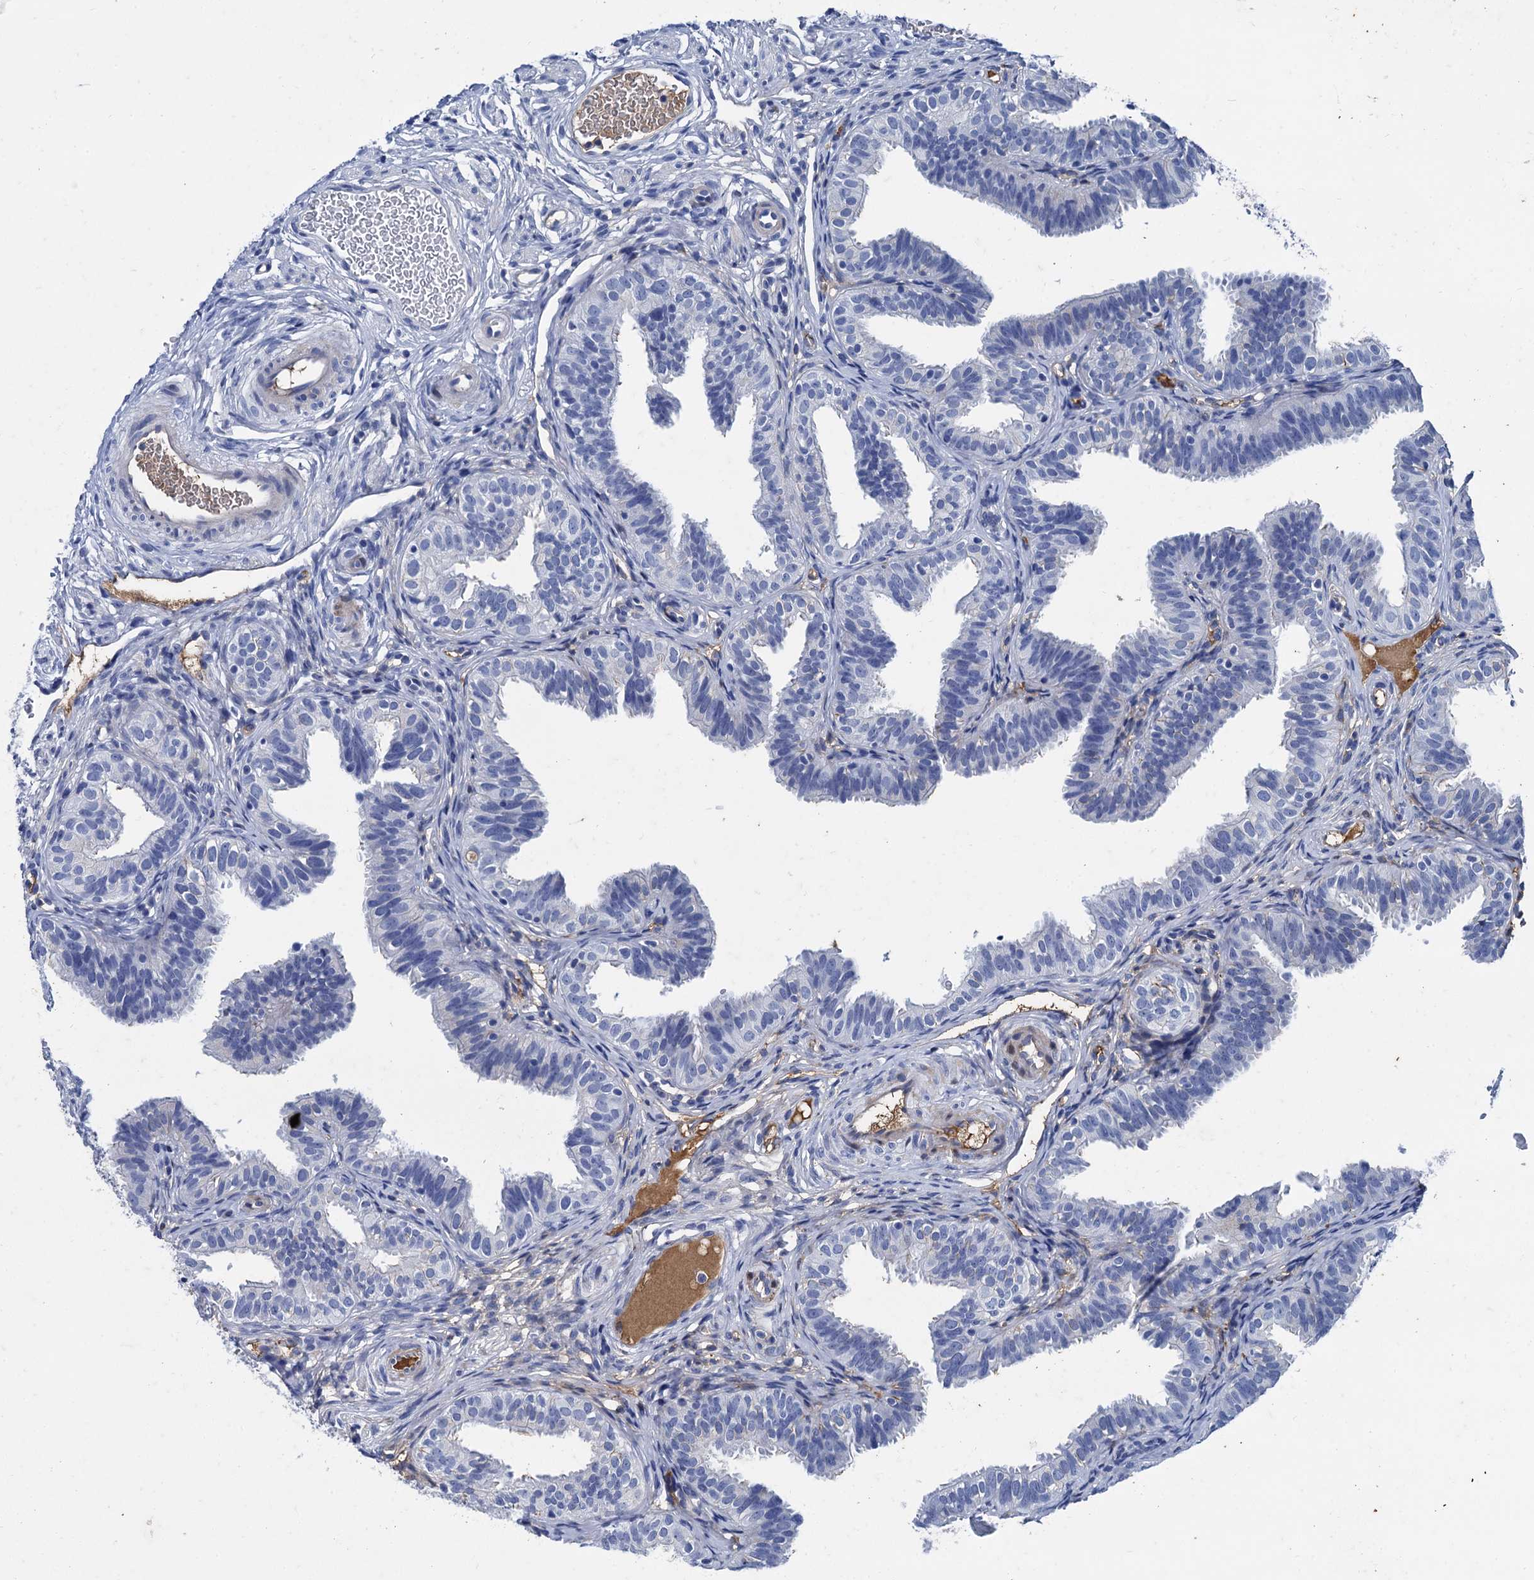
{"staining": {"intensity": "weak", "quantity": "<25%", "location": "cytoplasmic/membranous"}, "tissue": "fallopian tube", "cell_type": "Glandular cells", "image_type": "normal", "snomed": [{"axis": "morphology", "description": "Normal tissue, NOS"}, {"axis": "topography", "description": "Fallopian tube"}], "caption": "Glandular cells are negative for brown protein staining in normal fallopian tube. (IHC, brightfield microscopy, high magnification).", "gene": "TMEM72", "patient": {"sex": "female", "age": 35}}